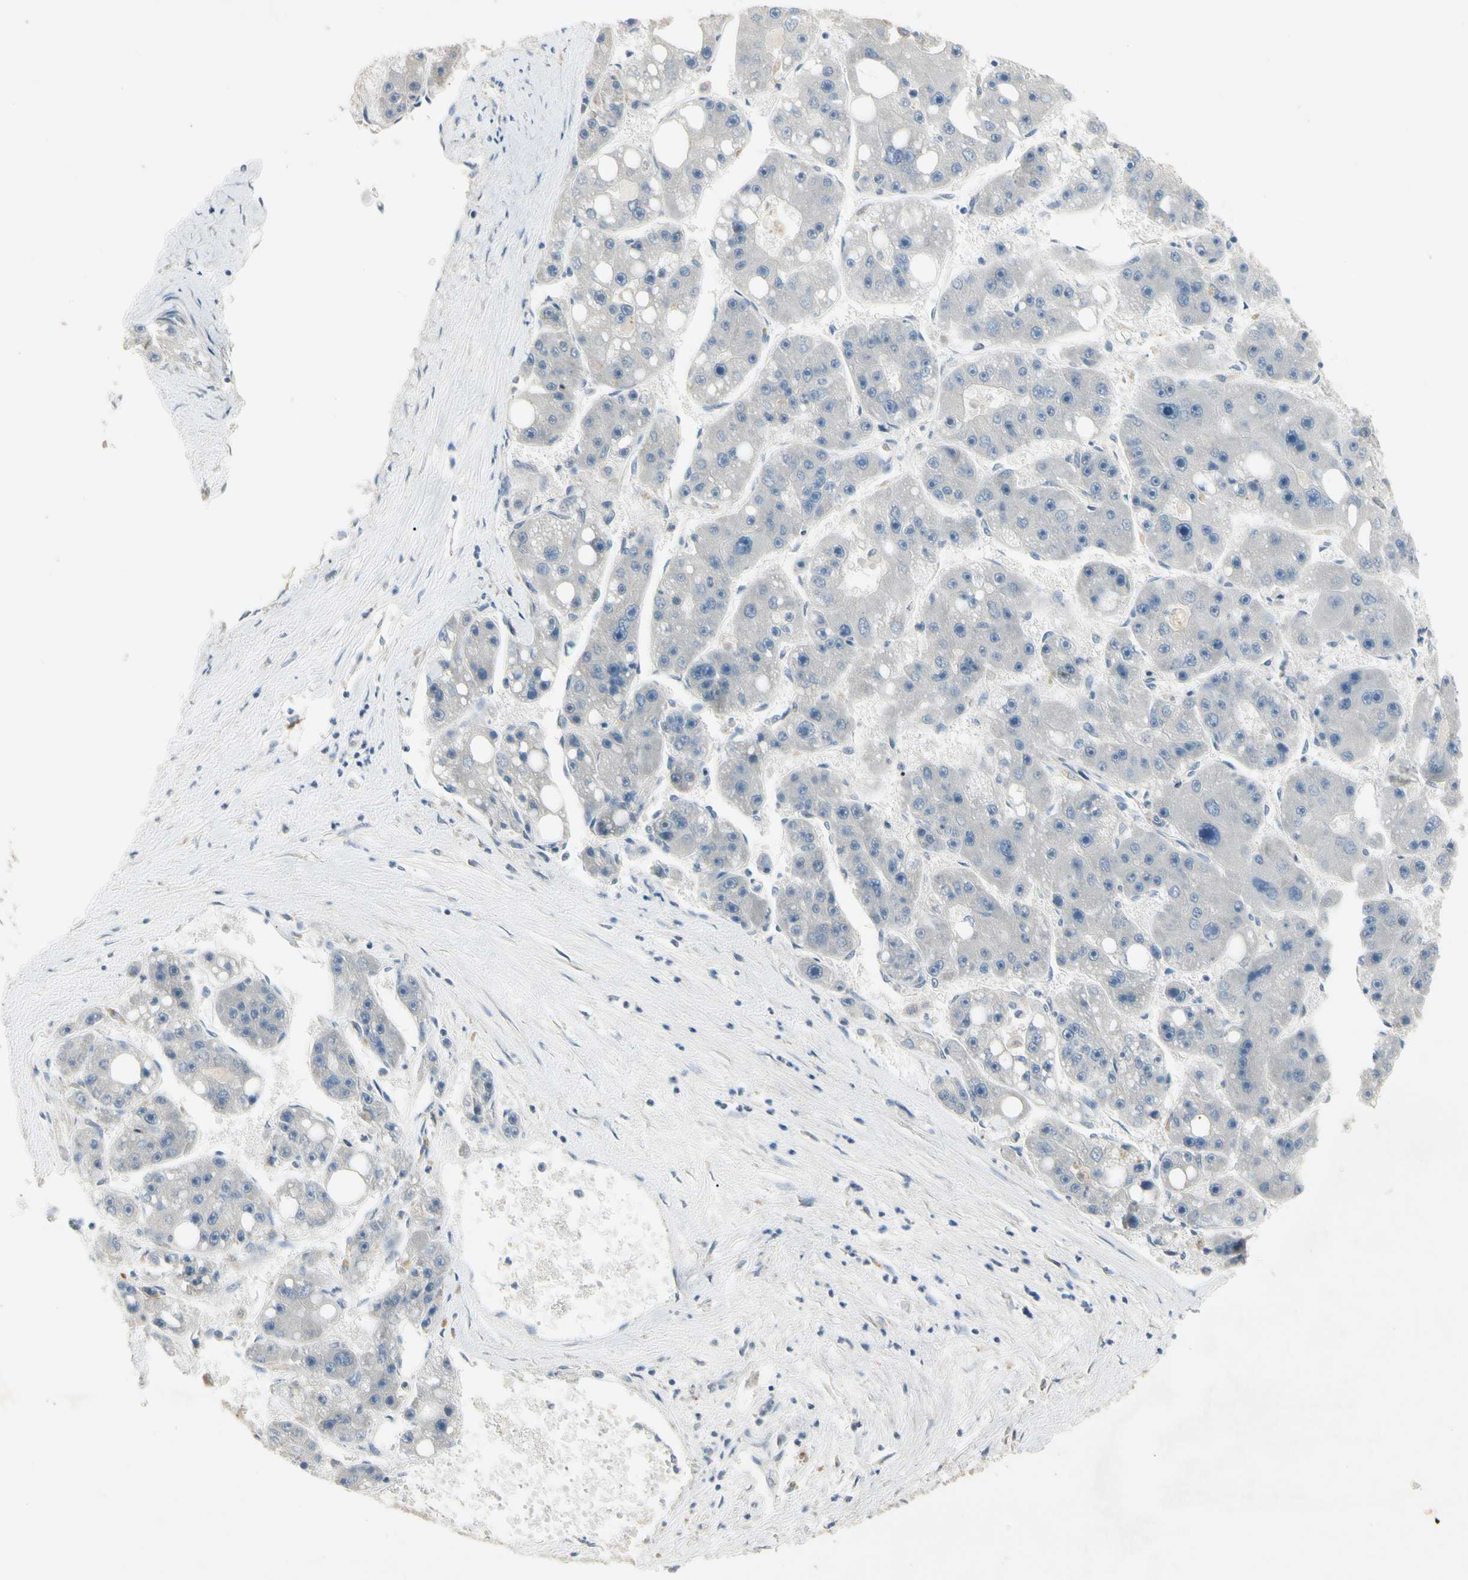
{"staining": {"intensity": "negative", "quantity": "none", "location": "none"}, "tissue": "liver cancer", "cell_type": "Tumor cells", "image_type": "cancer", "snomed": [{"axis": "morphology", "description": "Carcinoma, Hepatocellular, NOS"}, {"axis": "topography", "description": "Liver"}], "caption": "Tumor cells show no significant protein positivity in hepatocellular carcinoma (liver). (Stains: DAB (3,3'-diaminobenzidine) immunohistochemistry with hematoxylin counter stain, Microscopy: brightfield microscopy at high magnification).", "gene": "PRSS21", "patient": {"sex": "female", "age": 61}}